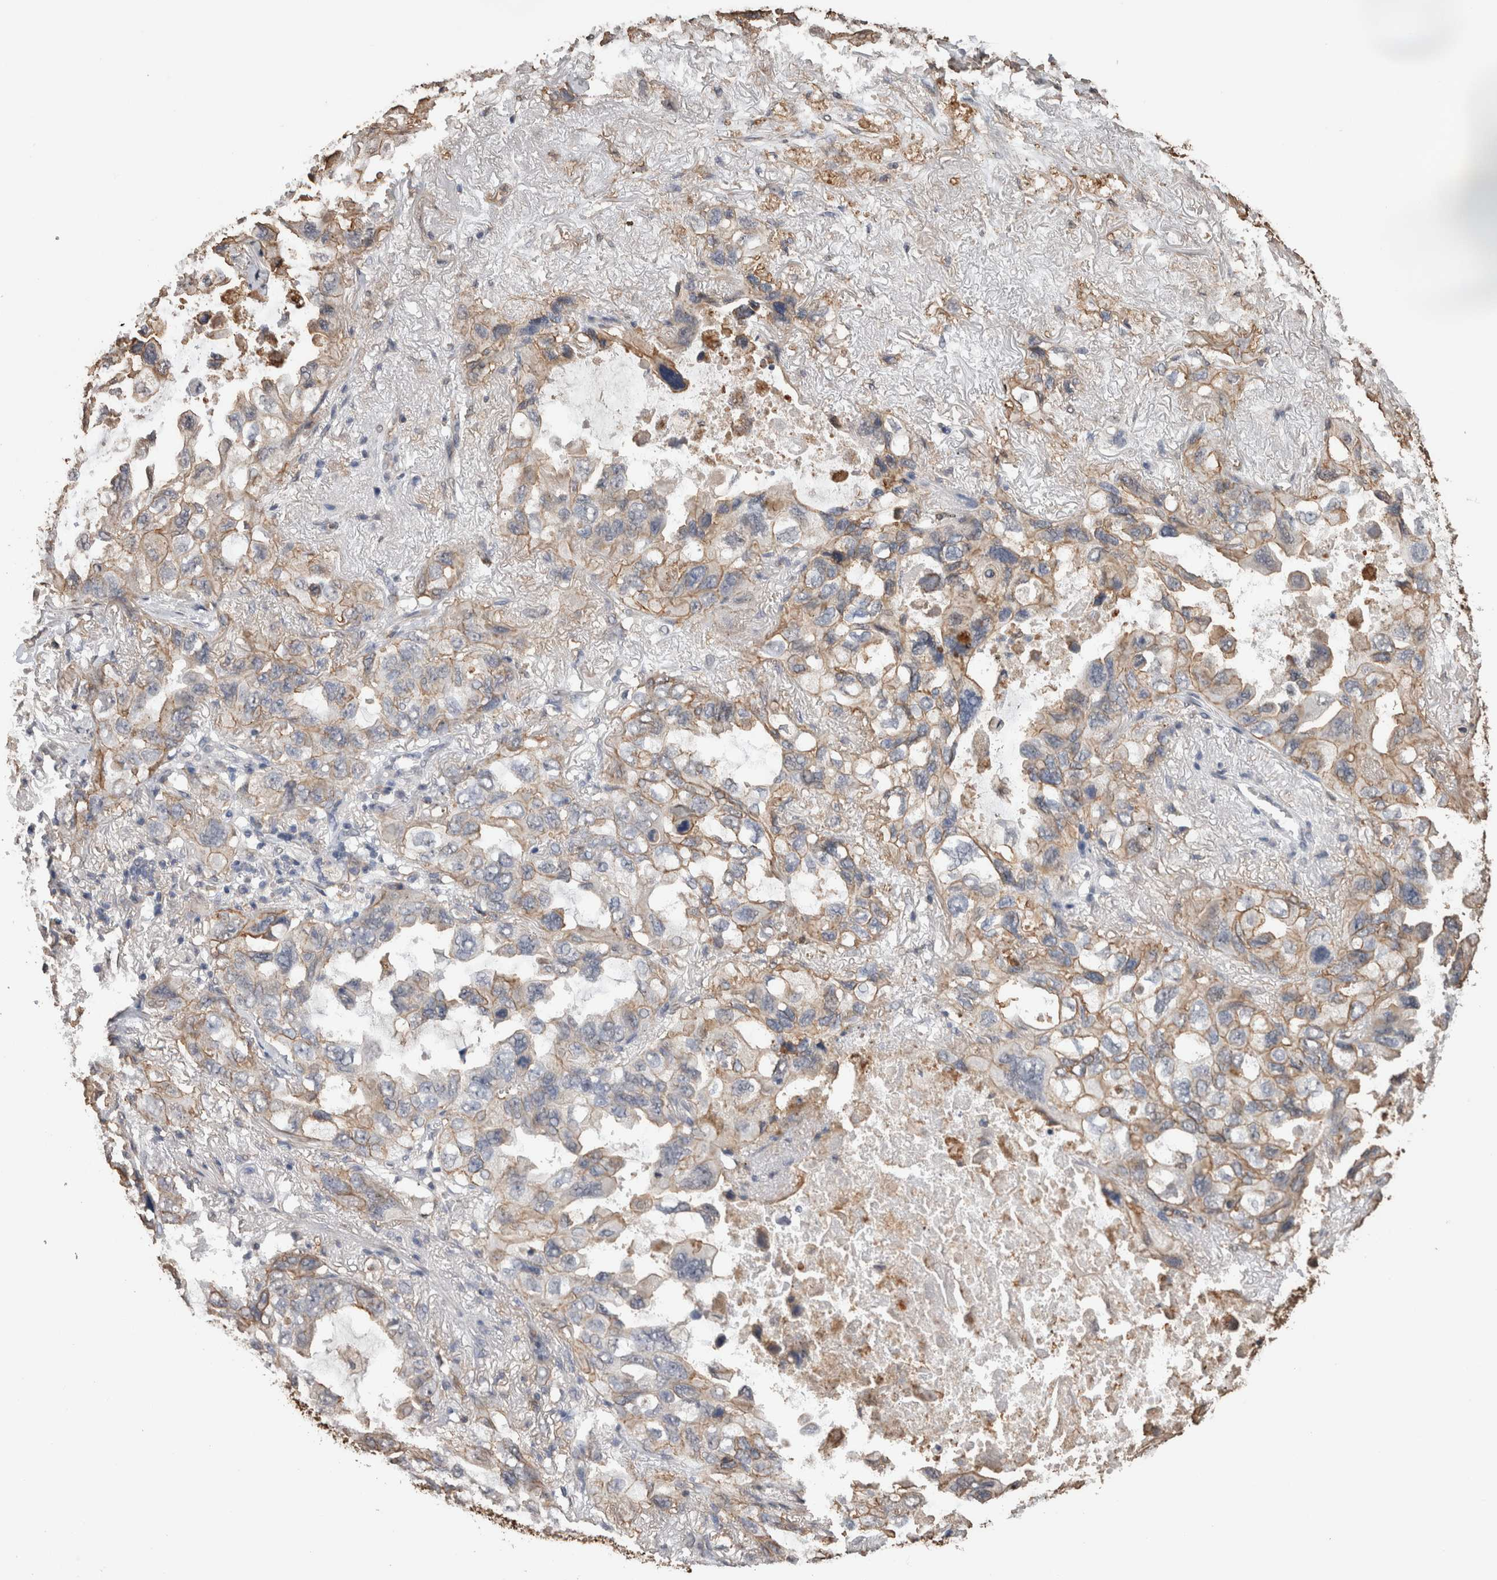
{"staining": {"intensity": "weak", "quantity": ">75%", "location": "cytoplasmic/membranous"}, "tissue": "lung cancer", "cell_type": "Tumor cells", "image_type": "cancer", "snomed": [{"axis": "morphology", "description": "Squamous cell carcinoma, NOS"}, {"axis": "topography", "description": "Lung"}], "caption": "Immunohistochemical staining of lung cancer (squamous cell carcinoma) demonstrates weak cytoplasmic/membranous protein expression in approximately >75% of tumor cells.", "gene": "S100A10", "patient": {"sex": "female", "age": 73}}